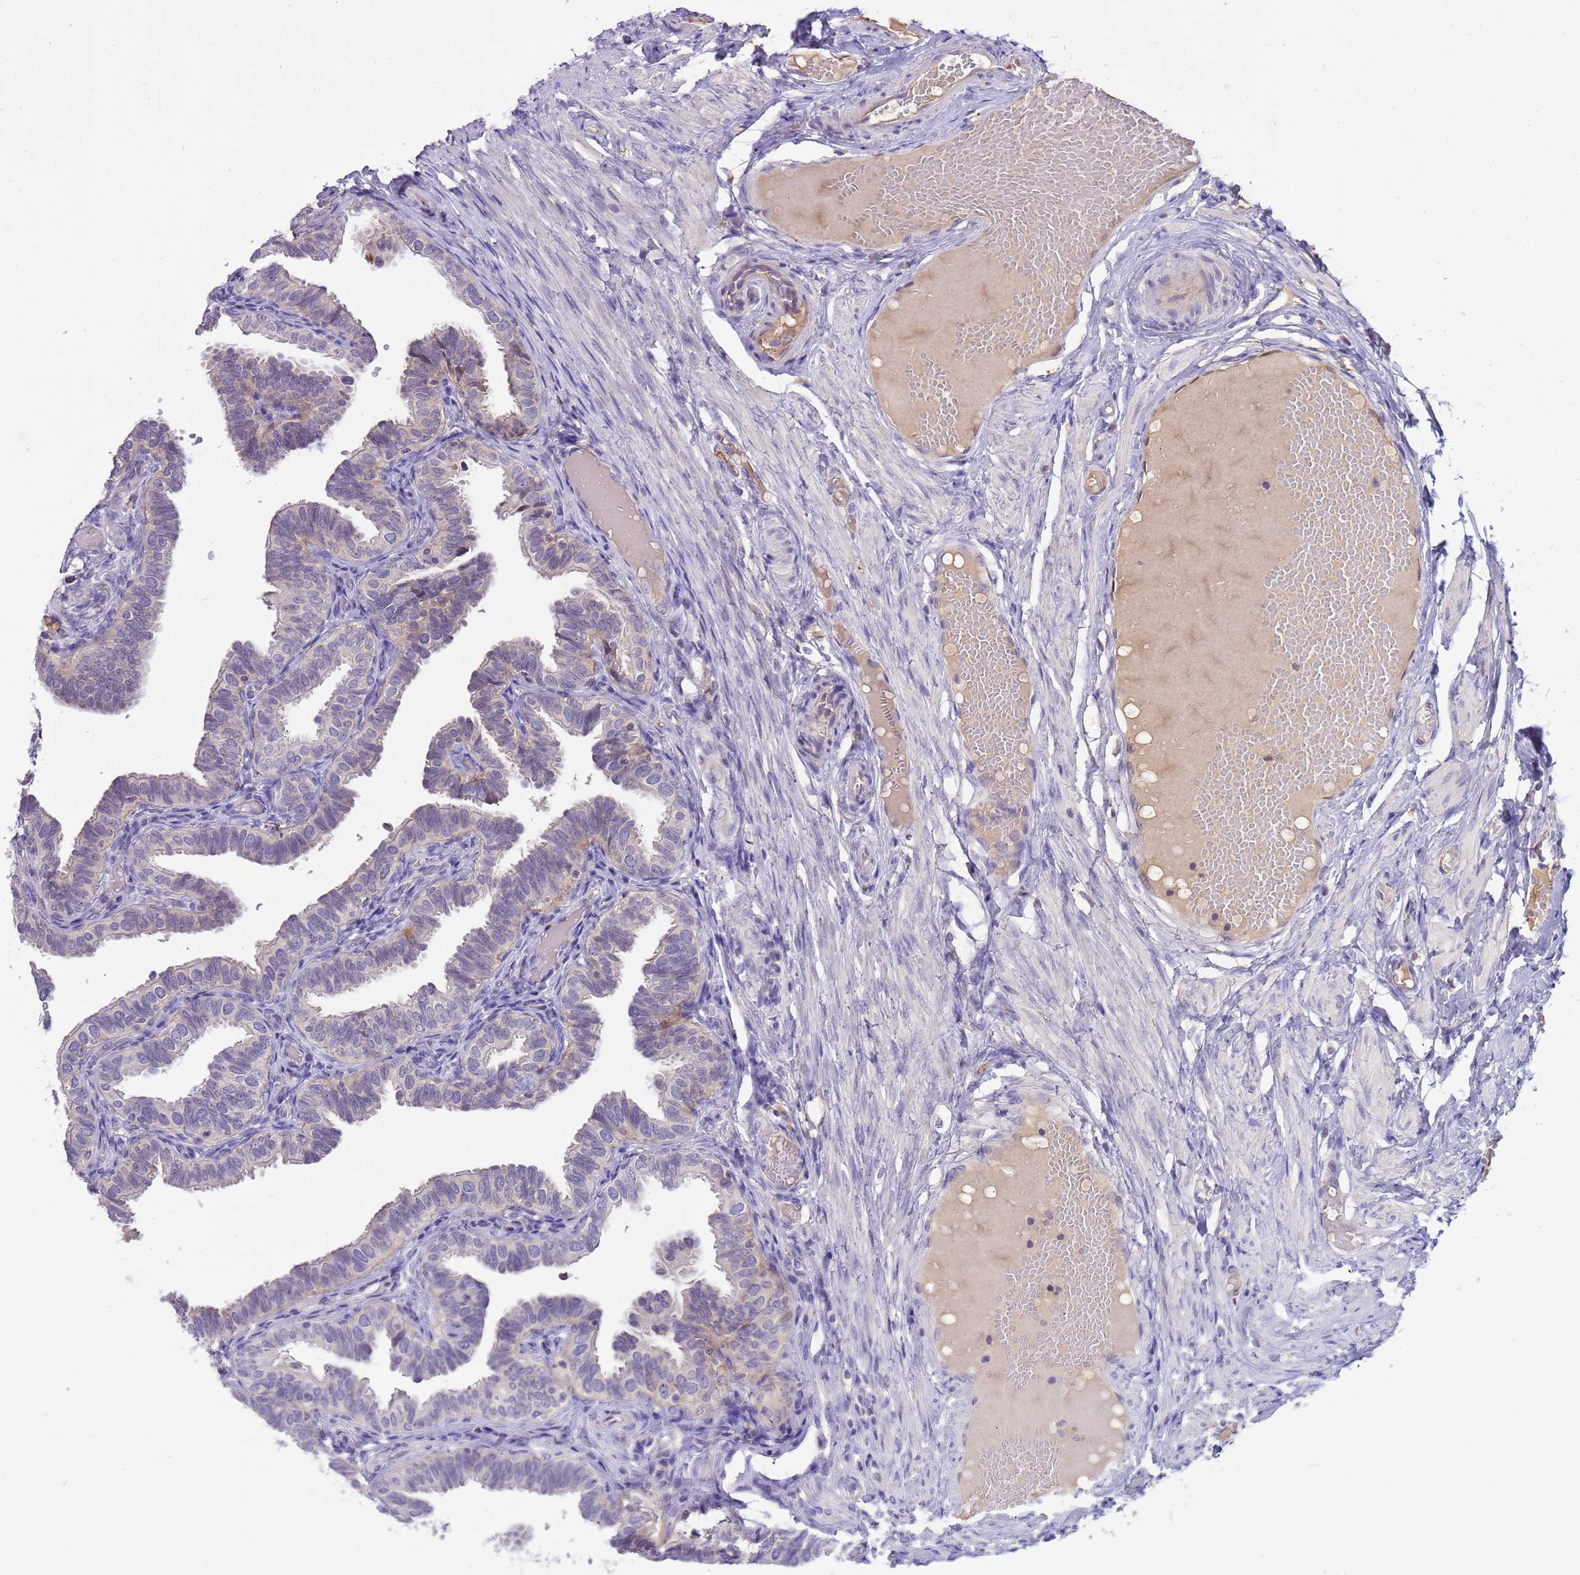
{"staining": {"intensity": "moderate", "quantity": "<25%", "location": "cytoplasmic/membranous"}, "tissue": "fallopian tube", "cell_type": "Glandular cells", "image_type": "normal", "snomed": [{"axis": "morphology", "description": "Normal tissue, NOS"}, {"axis": "topography", "description": "Fallopian tube"}], "caption": "A low amount of moderate cytoplasmic/membranous expression is present in approximately <25% of glandular cells in normal fallopian tube.", "gene": "PLCXD3", "patient": {"sex": "female", "age": 39}}